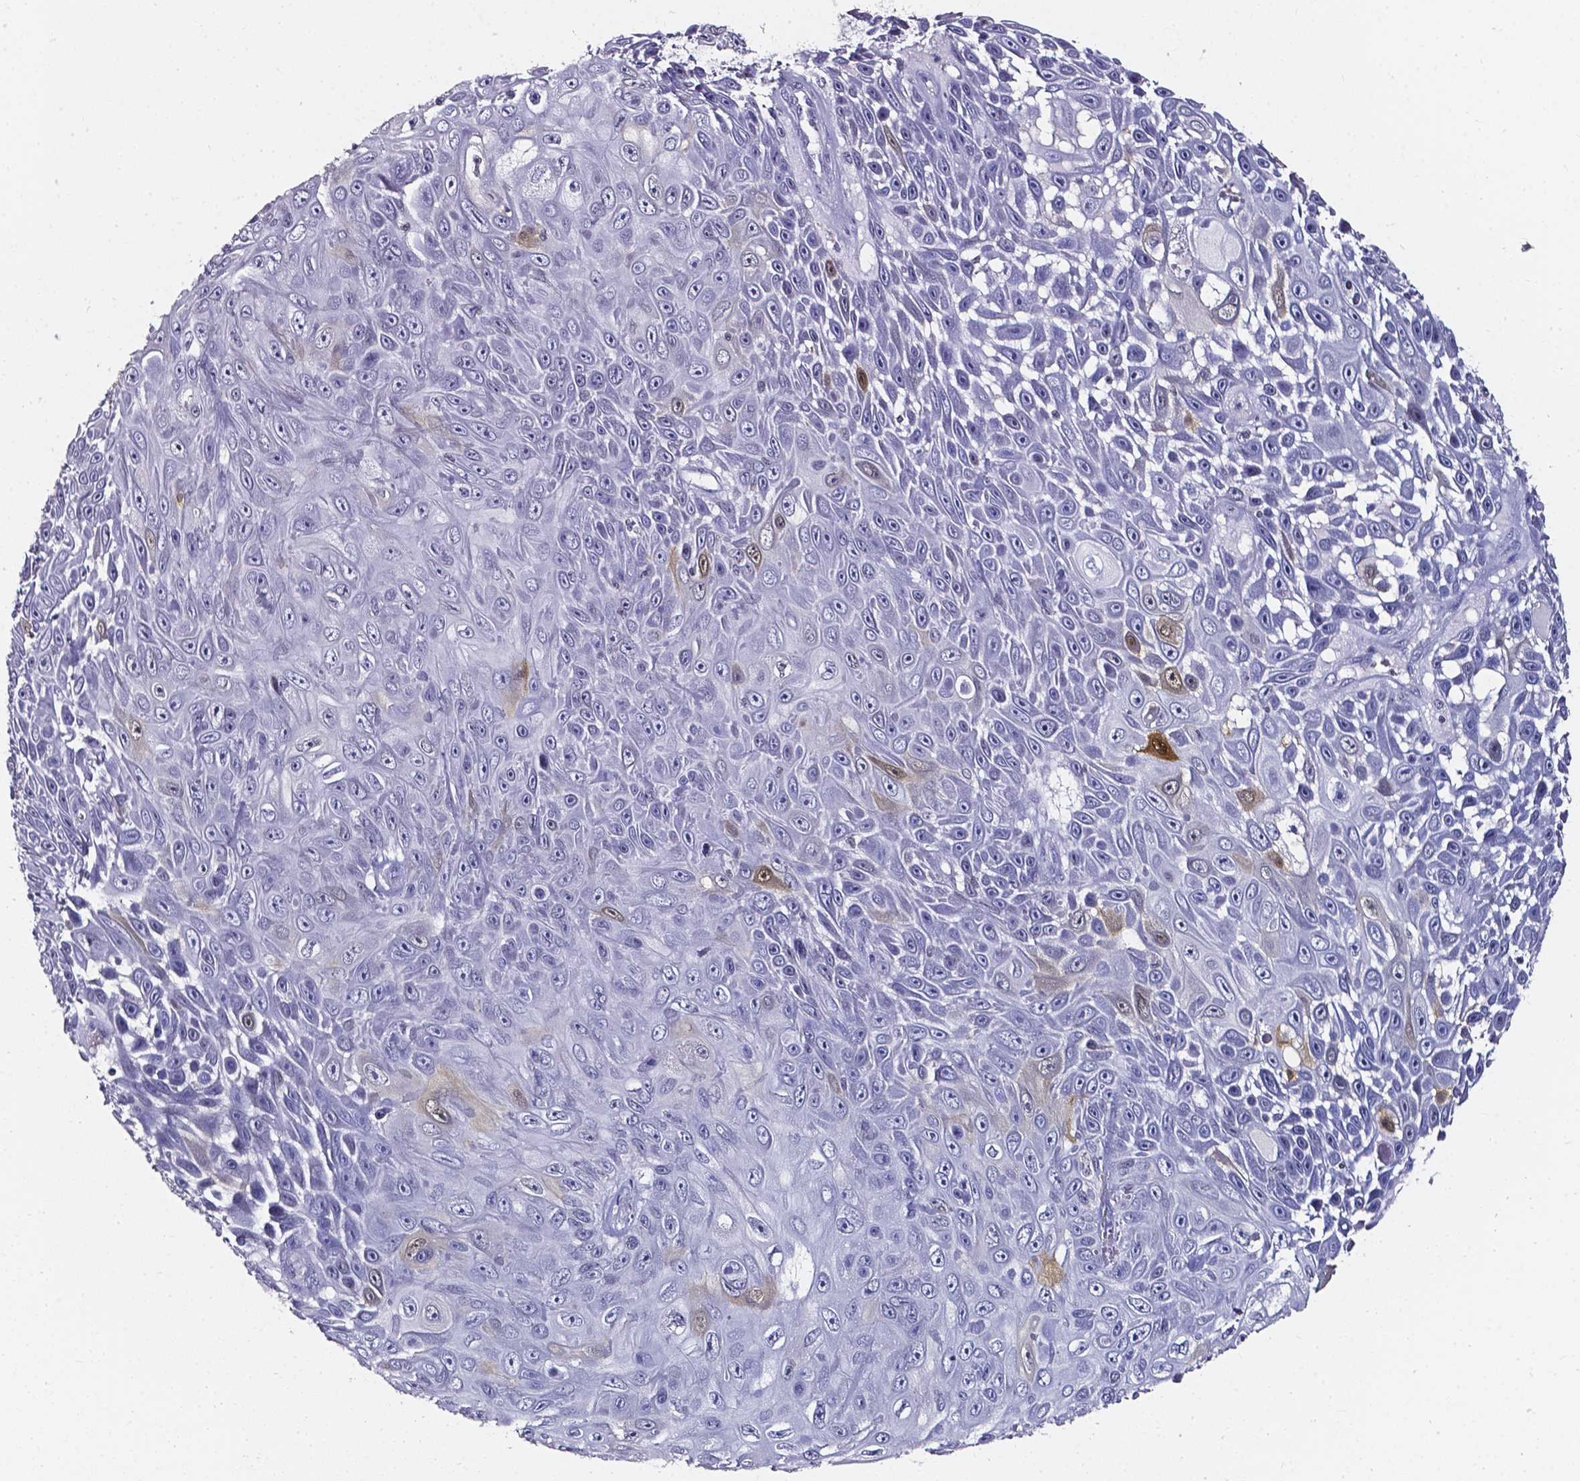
{"staining": {"intensity": "moderate", "quantity": "<25%", "location": "cytoplasmic/membranous,nuclear"}, "tissue": "skin cancer", "cell_type": "Tumor cells", "image_type": "cancer", "snomed": [{"axis": "morphology", "description": "Squamous cell carcinoma, NOS"}, {"axis": "topography", "description": "Skin"}], "caption": "Immunohistochemistry (IHC) photomicrograph of neoplastic tissue: human skin cancer stained using immunohistochemistry shows low levels of moderate protein expression localized specifically in the cytoplasmic/membranous and nuclear of tumor cells, appearing as a cytoplasmic/membranous and nuclear brown color.", "gene": "AKR1B10", "patient": {"sex": "male", "age": 82}}